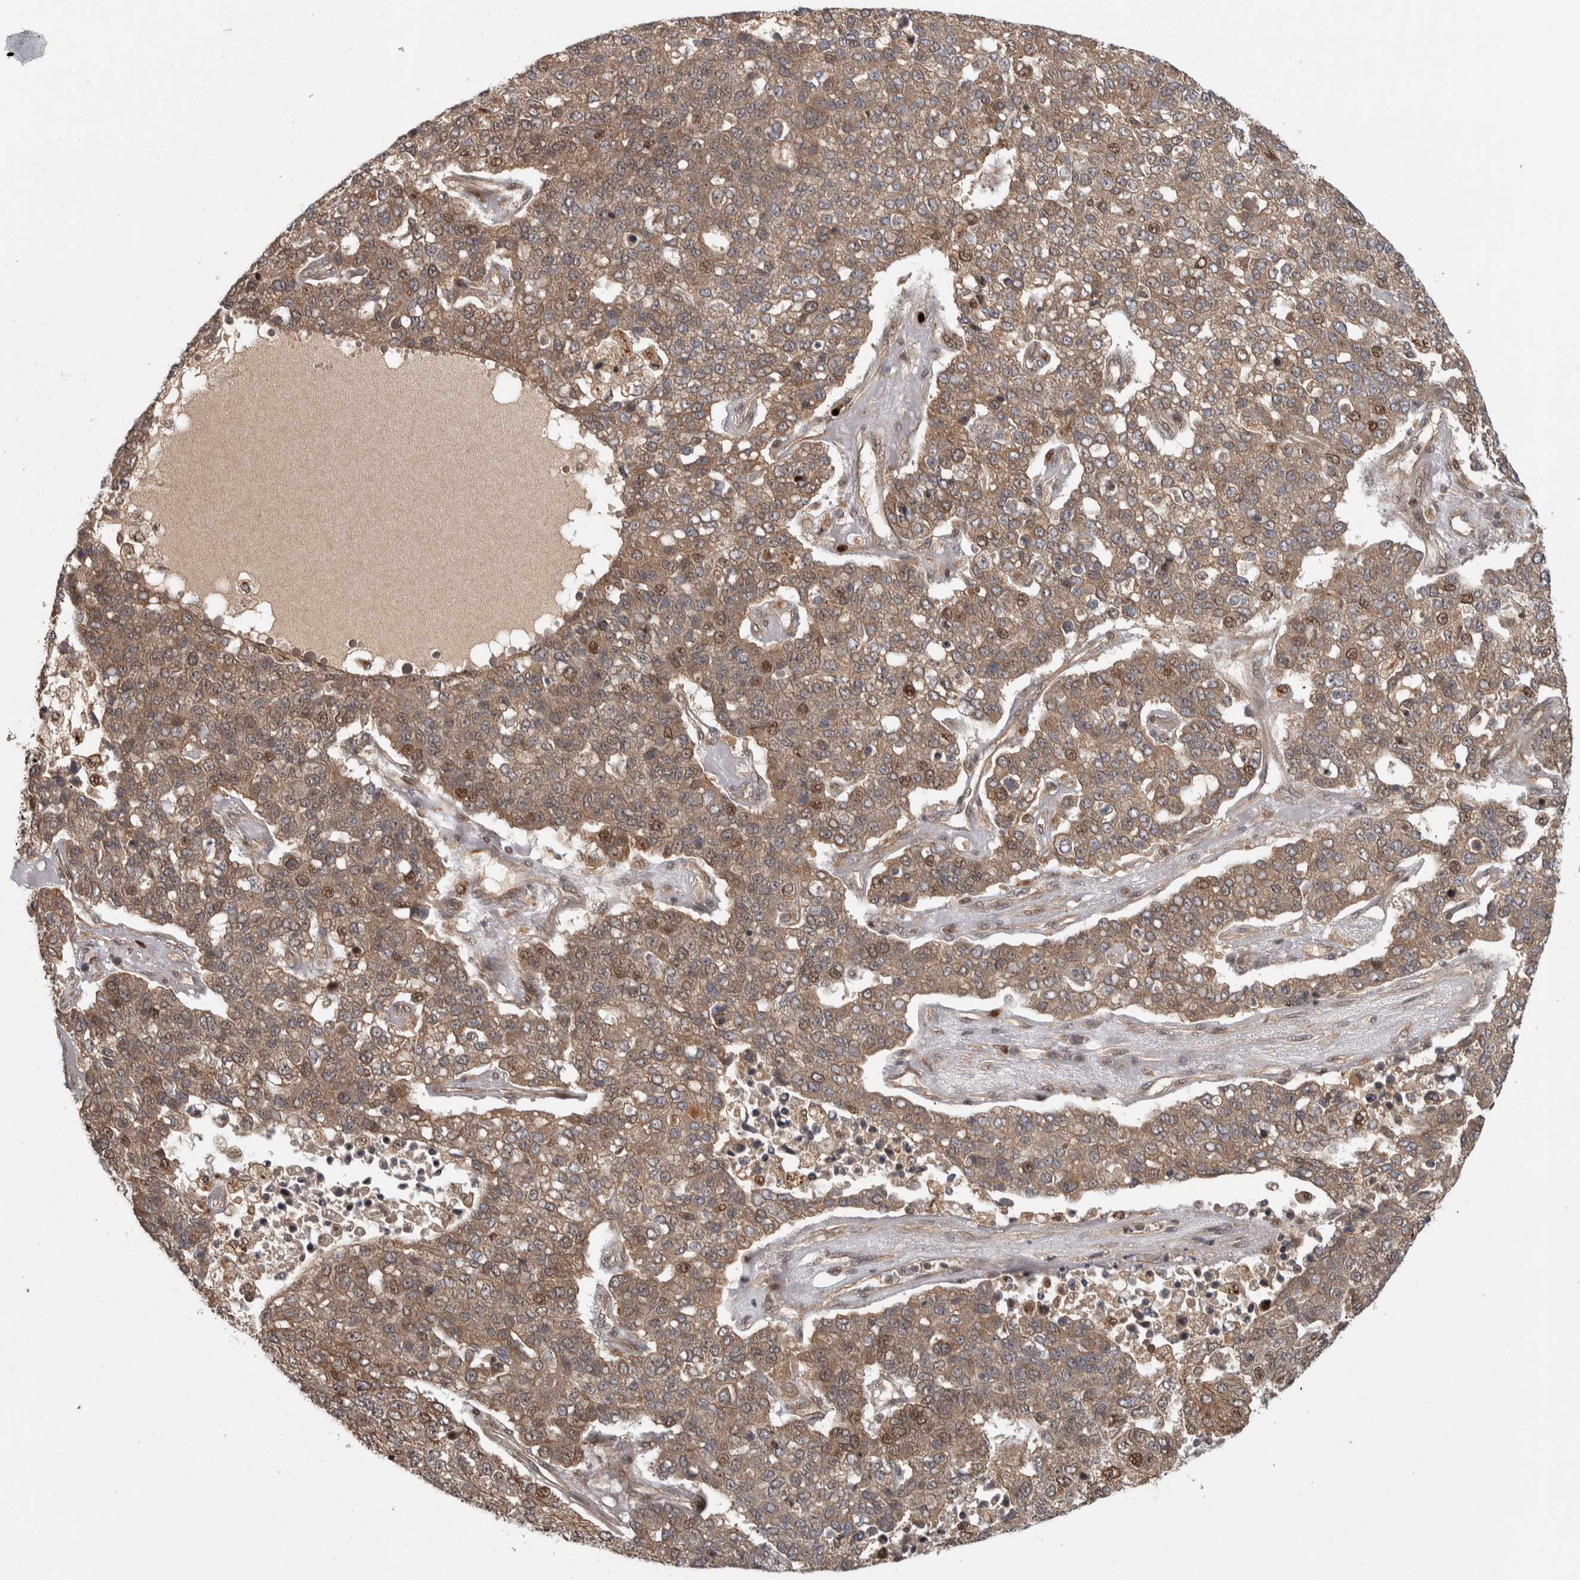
{"staining": {"intensity": "weak", "quantity": ">75%", "location": "cytoplasmic/membranous,nuclear"}, "tissue": "pancreatic cancer", "cell_type": "Tumor cells", "image_type": "cancer", "snomed": [{"axis": "morphology", "description": "Adenocarcinoma, NOS"}, {"axis": "topography", "description": "Pancreas"}], "caption": "Protein staining by immunohistochemistry (IHC) reveals weak cytoplasmic/membranous and nuclear expression in approximately >75% of tumor cells in pancreatic adenocarcinoma. Nuclei are stained in blue.", "gene": "RPS6KA4", "patient": {"sex": "female", "age": 61}}